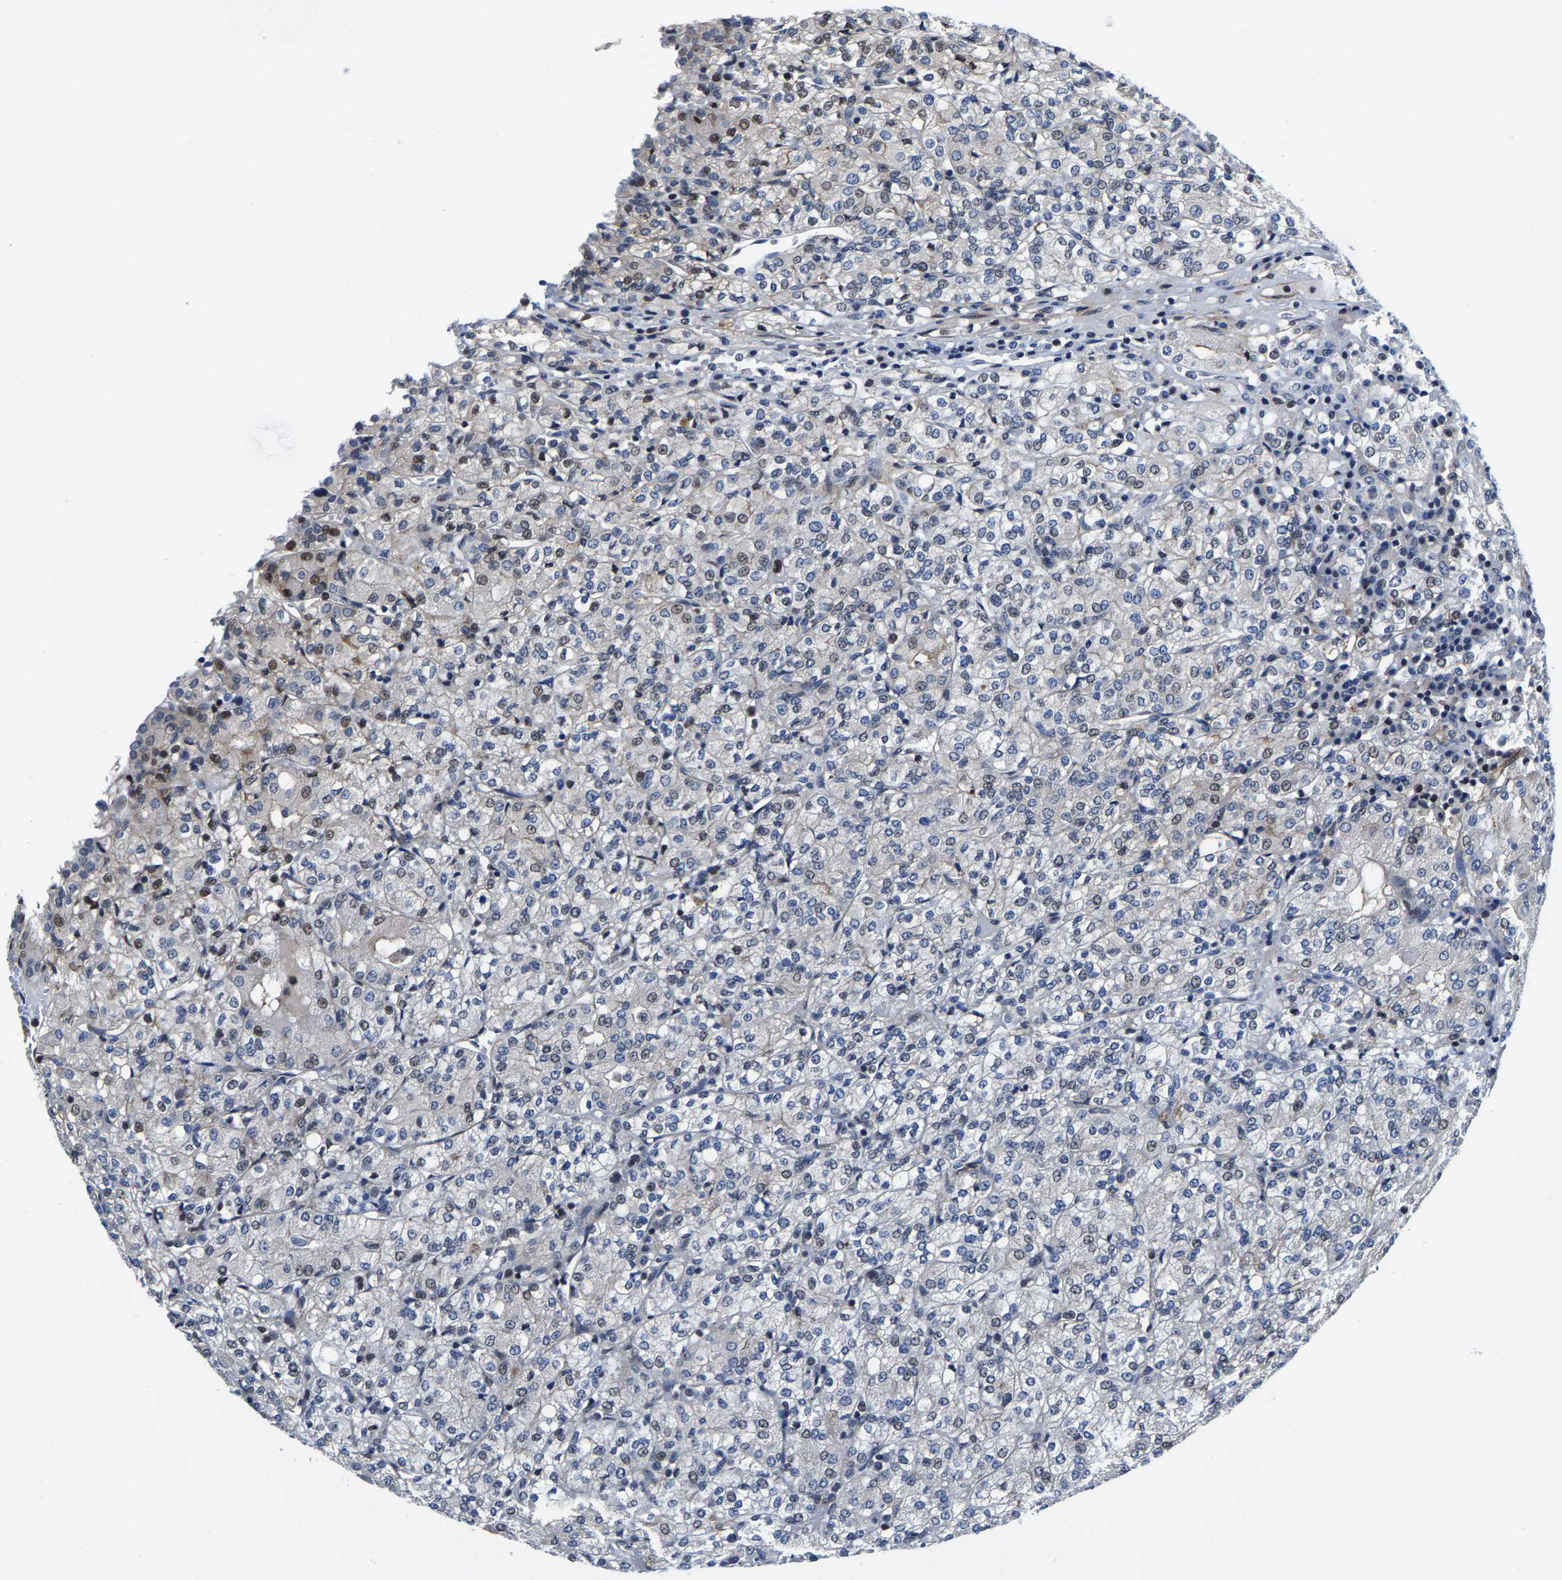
{"staining": {"intensity": "weak", "quantity": "<25%", "location": "nuclear"}, "tissue": "renal cancer", "cell_type": "Tumor cells", "image_type": "cancer", "snomed": [{"axis": "morphology", "description": "Adenocarcinoma, NOS"}, {"axis": "topography", "description": "Kidney"}], "caption": "IHC image of human renal cancer stained for a protein (brown), which reveals no expression in tumor cells. Nuclei are stained in blue.", "gene": "GTPBP10", "patient": {"sex": "male", "age": 77}}